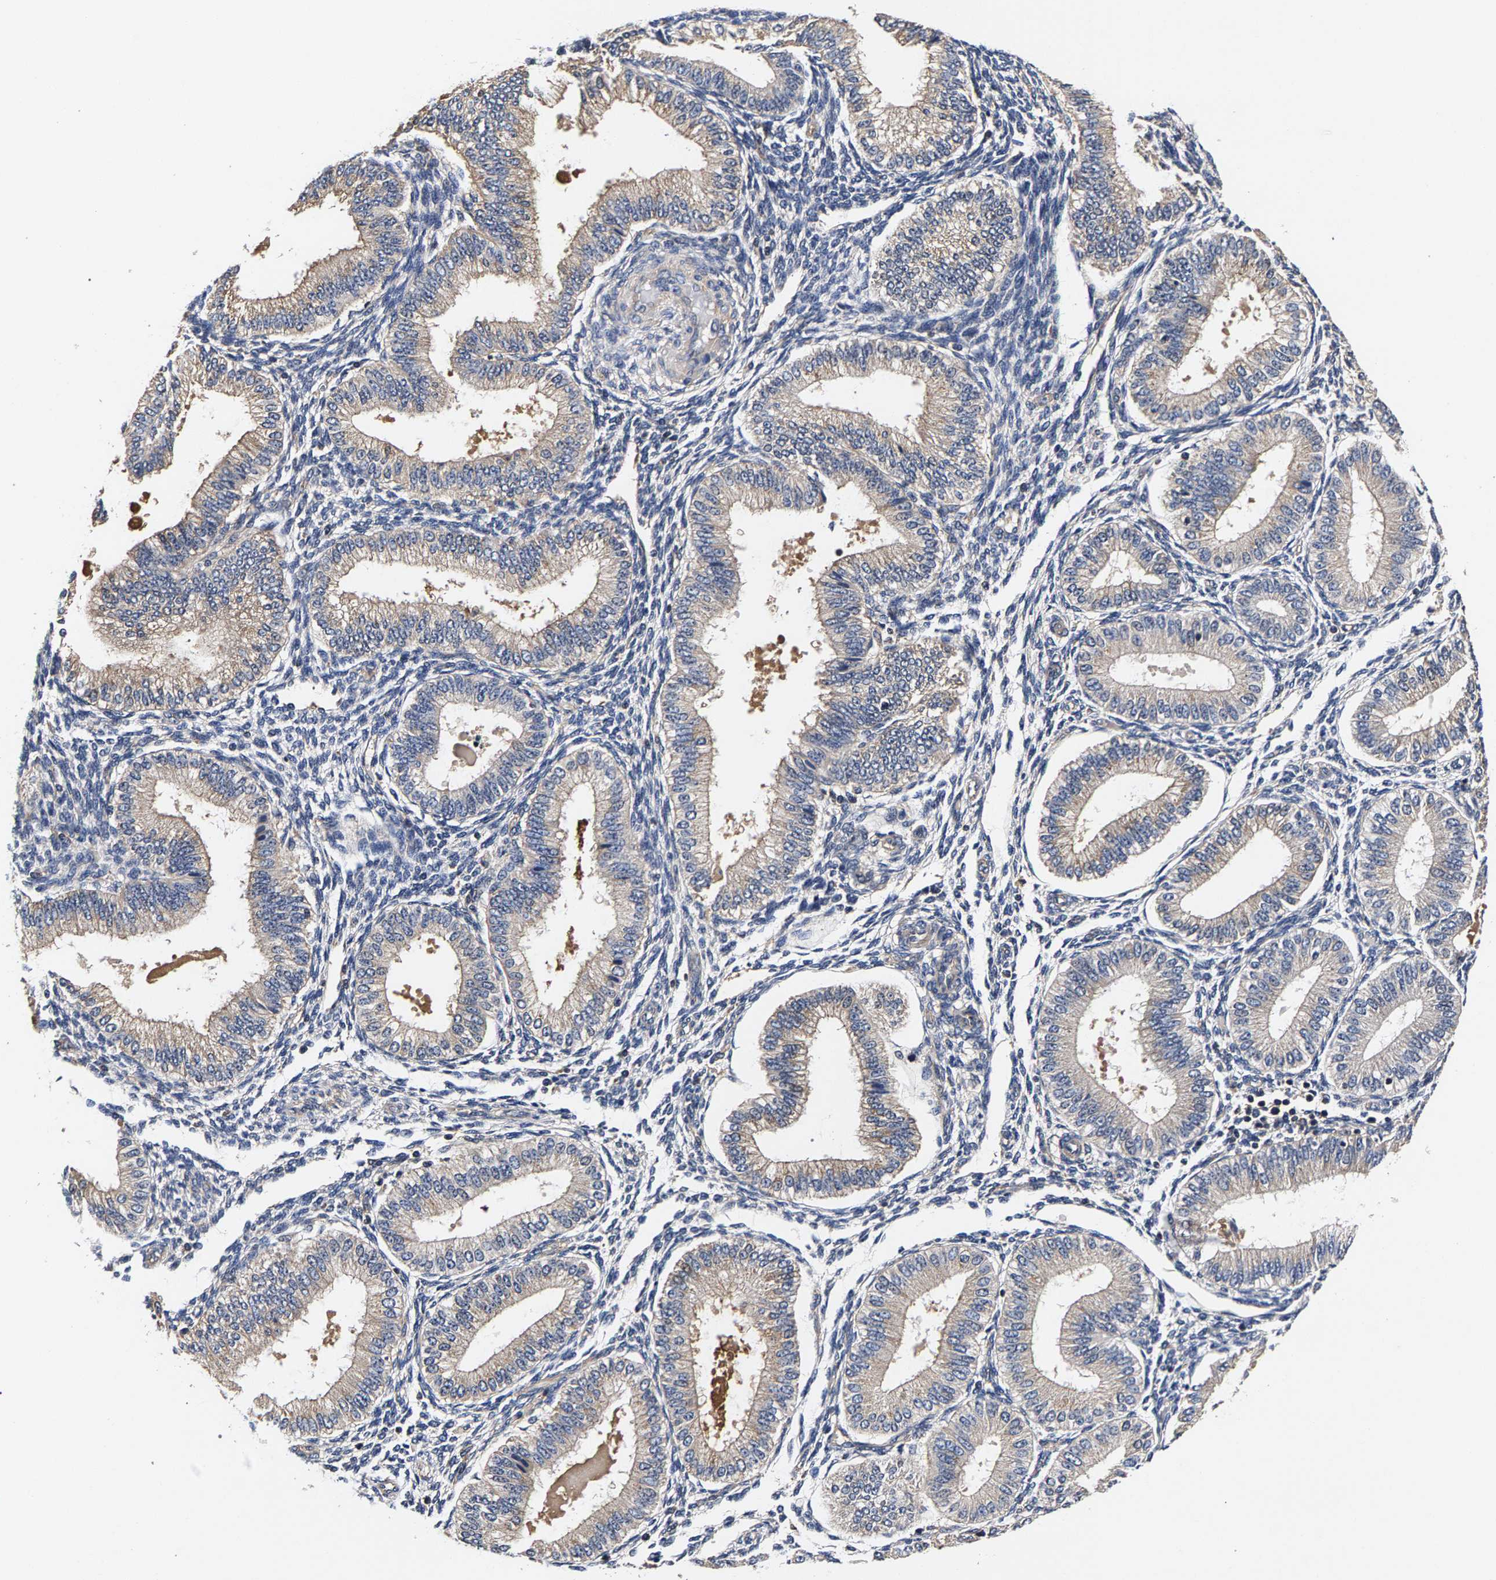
{"staining": {"intensity": "negative", "quantity": "none", "location": "none"}, "tissue": "endometrium", "cell_type": "Cells in endometrial stroma", "image_type": "normal", "snomed": [{"axis": "morphology", "description": "Normal tissue, NOS"}, {"axis": "topography", "description": "Endometrium"}], "caption": "This is an immunohistochemistry (IHC) image of benign endometrium. There is no expression in cells in endometrial stroma.", "gene": "MARCHF7", "patient": {"sex": "female", "age": 39}}